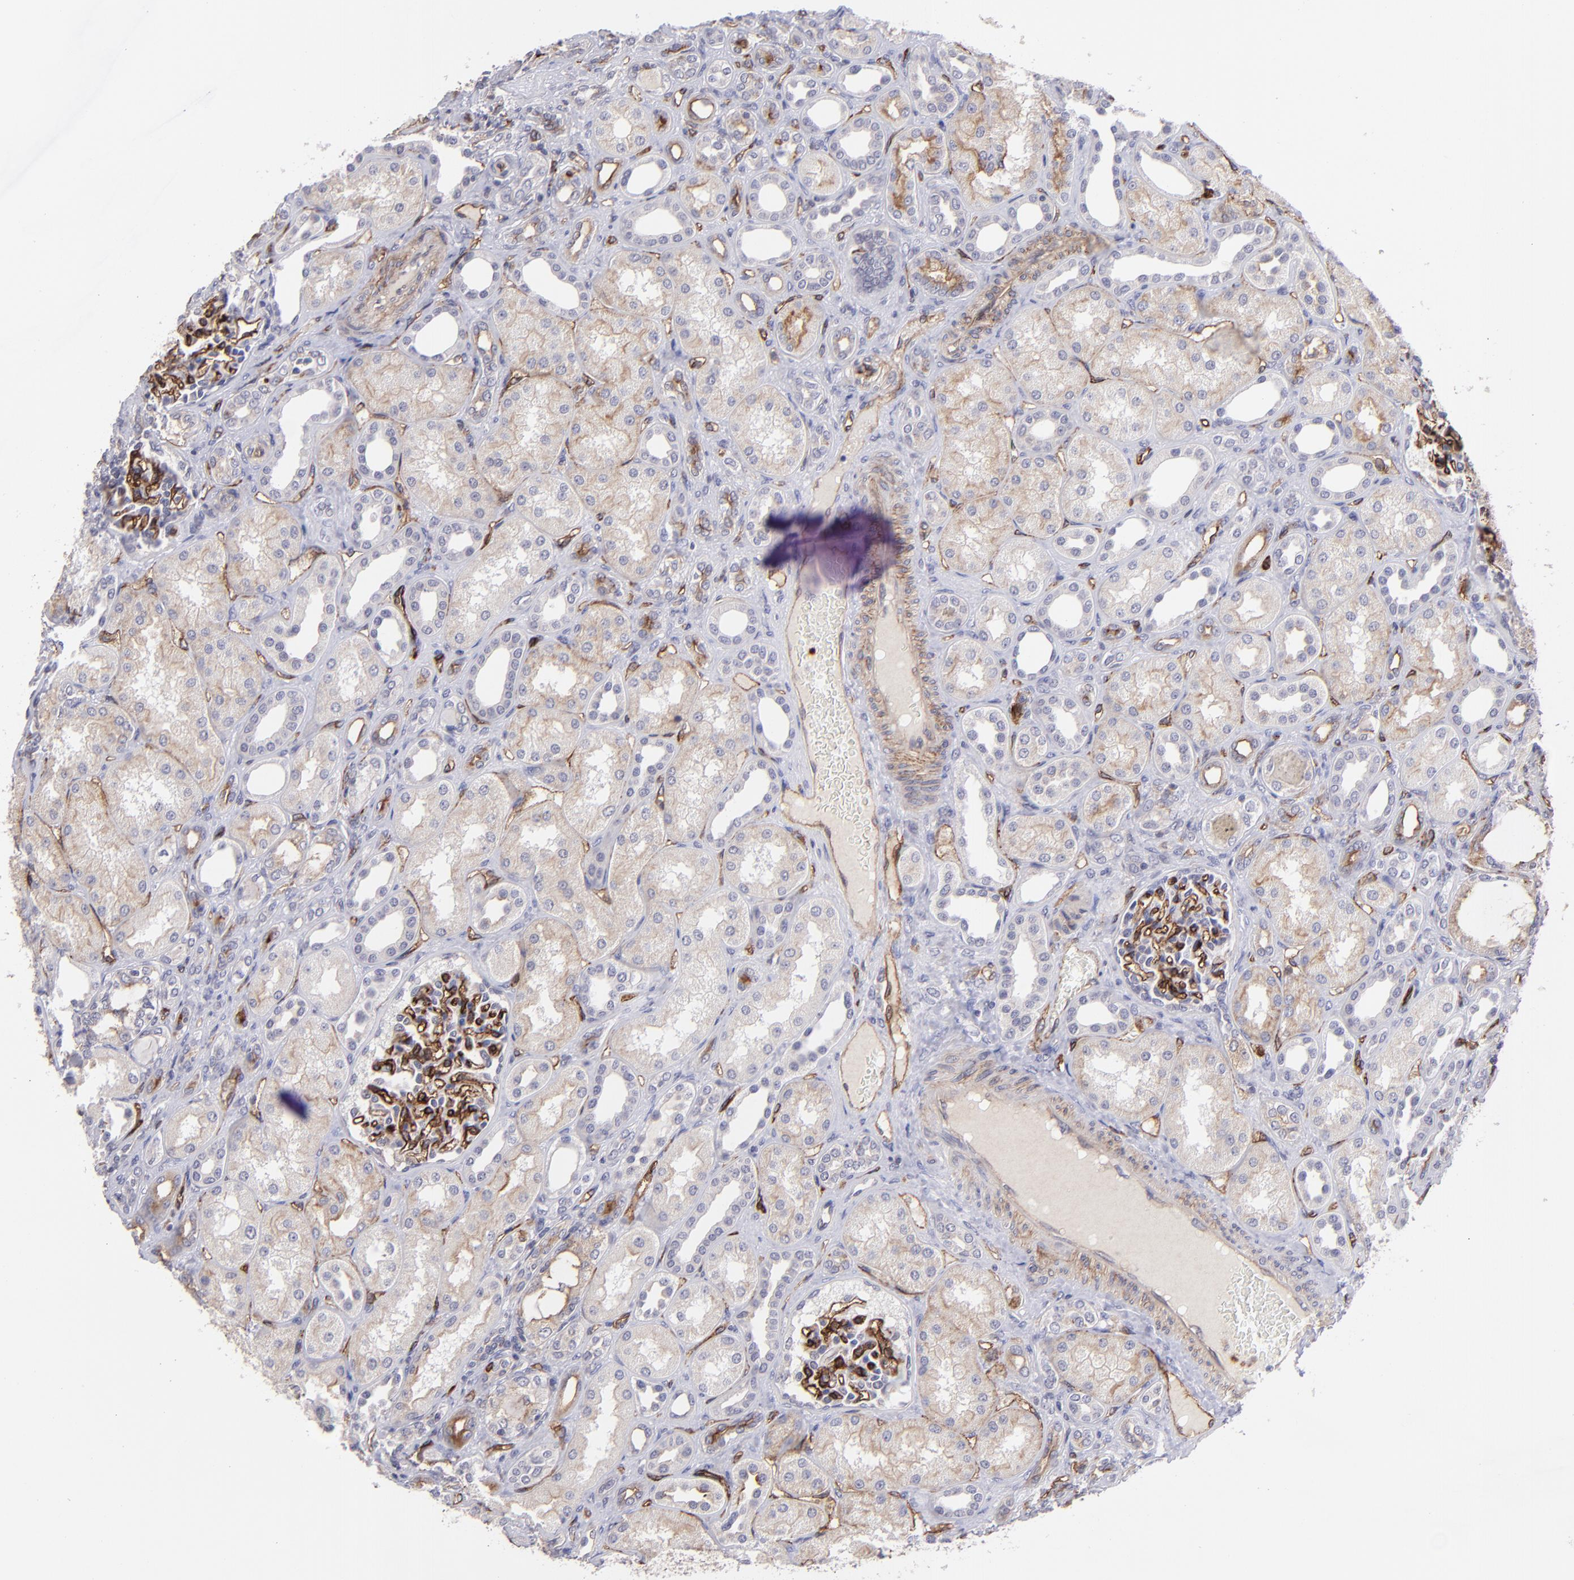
{"staining": {"intensity": "strong", "quantity": ">75%", "location": "cytoplasmic/membranous"}, "tissue": "kidney", "cell_type": "Cells in glomeruli", "image_type": "normal", "snomed": [{"axis": "morphology", "description": "Normal tissue, NOS"}, {"axis": "topography", "description": "Kidney"}], "caption": "About >75% of cells in glomeruli in benign kidney exhibit strong cytoplasmic/membranous protein staining as visualized by brown immunohistochemical staining.", "gene": "DYSF", "patient": {"sex": "male", "age": 7}}